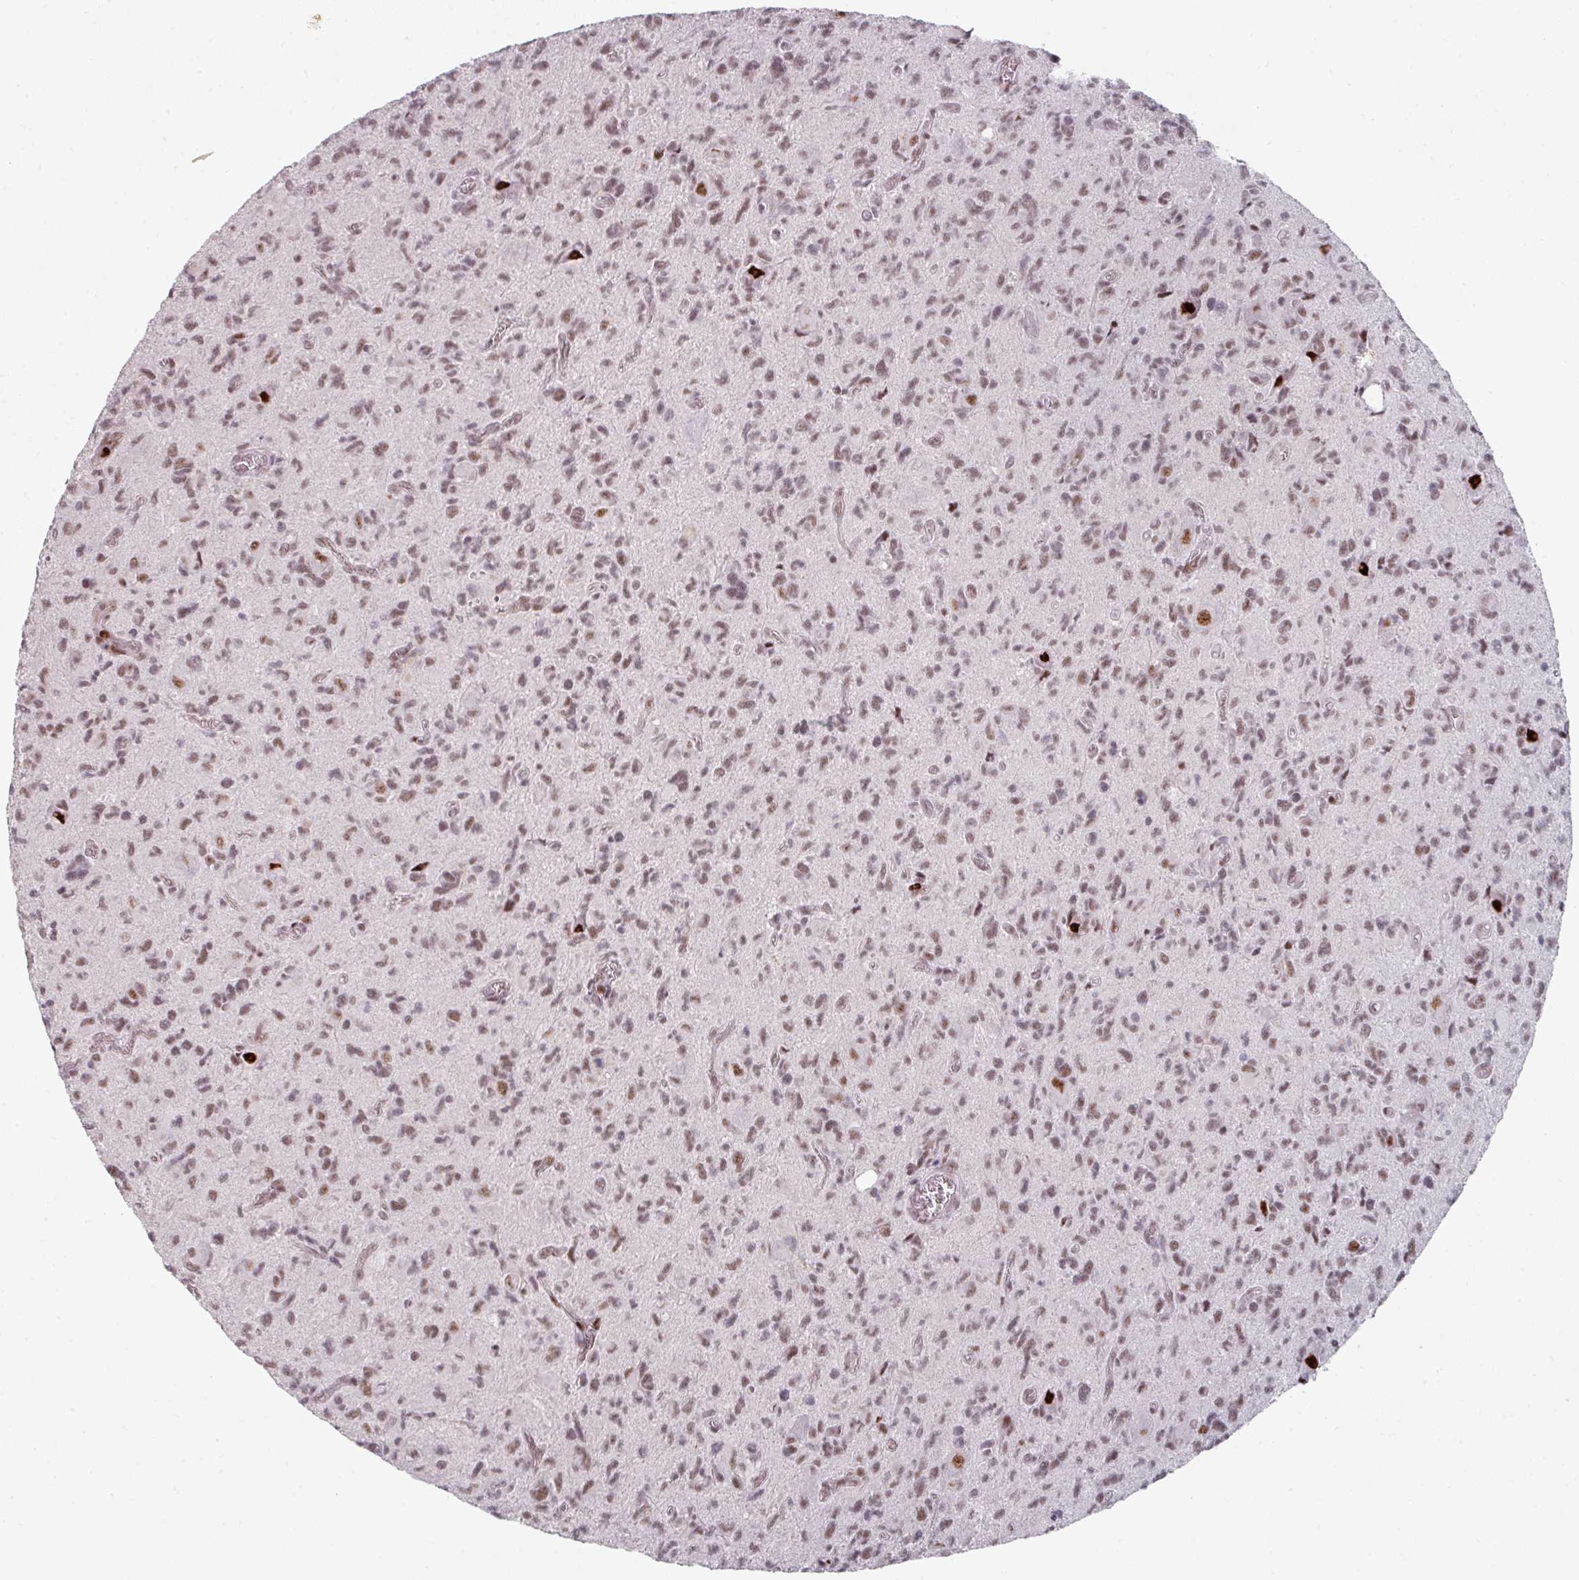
{"staining": {"intensity": "moderate", "quantity": ">75%", "location": "nuclear"}, "tissue": "glioma", "cell_type": "Tumor cells", "image_type": "cancer", "snomed": [{"axis": "morphology", "description": "Glioma, malignant, High grade"}, {"axis": "topography", "description": "Brain"}], "caption": "DAB immunohistochemical staining of human malignant glioma (high-grade) demonstrates moderate nuclear protein expression in about >75% of tumor cells.", "gene": "SF3B5", "patient": {"sex": "male", "age": 76}}